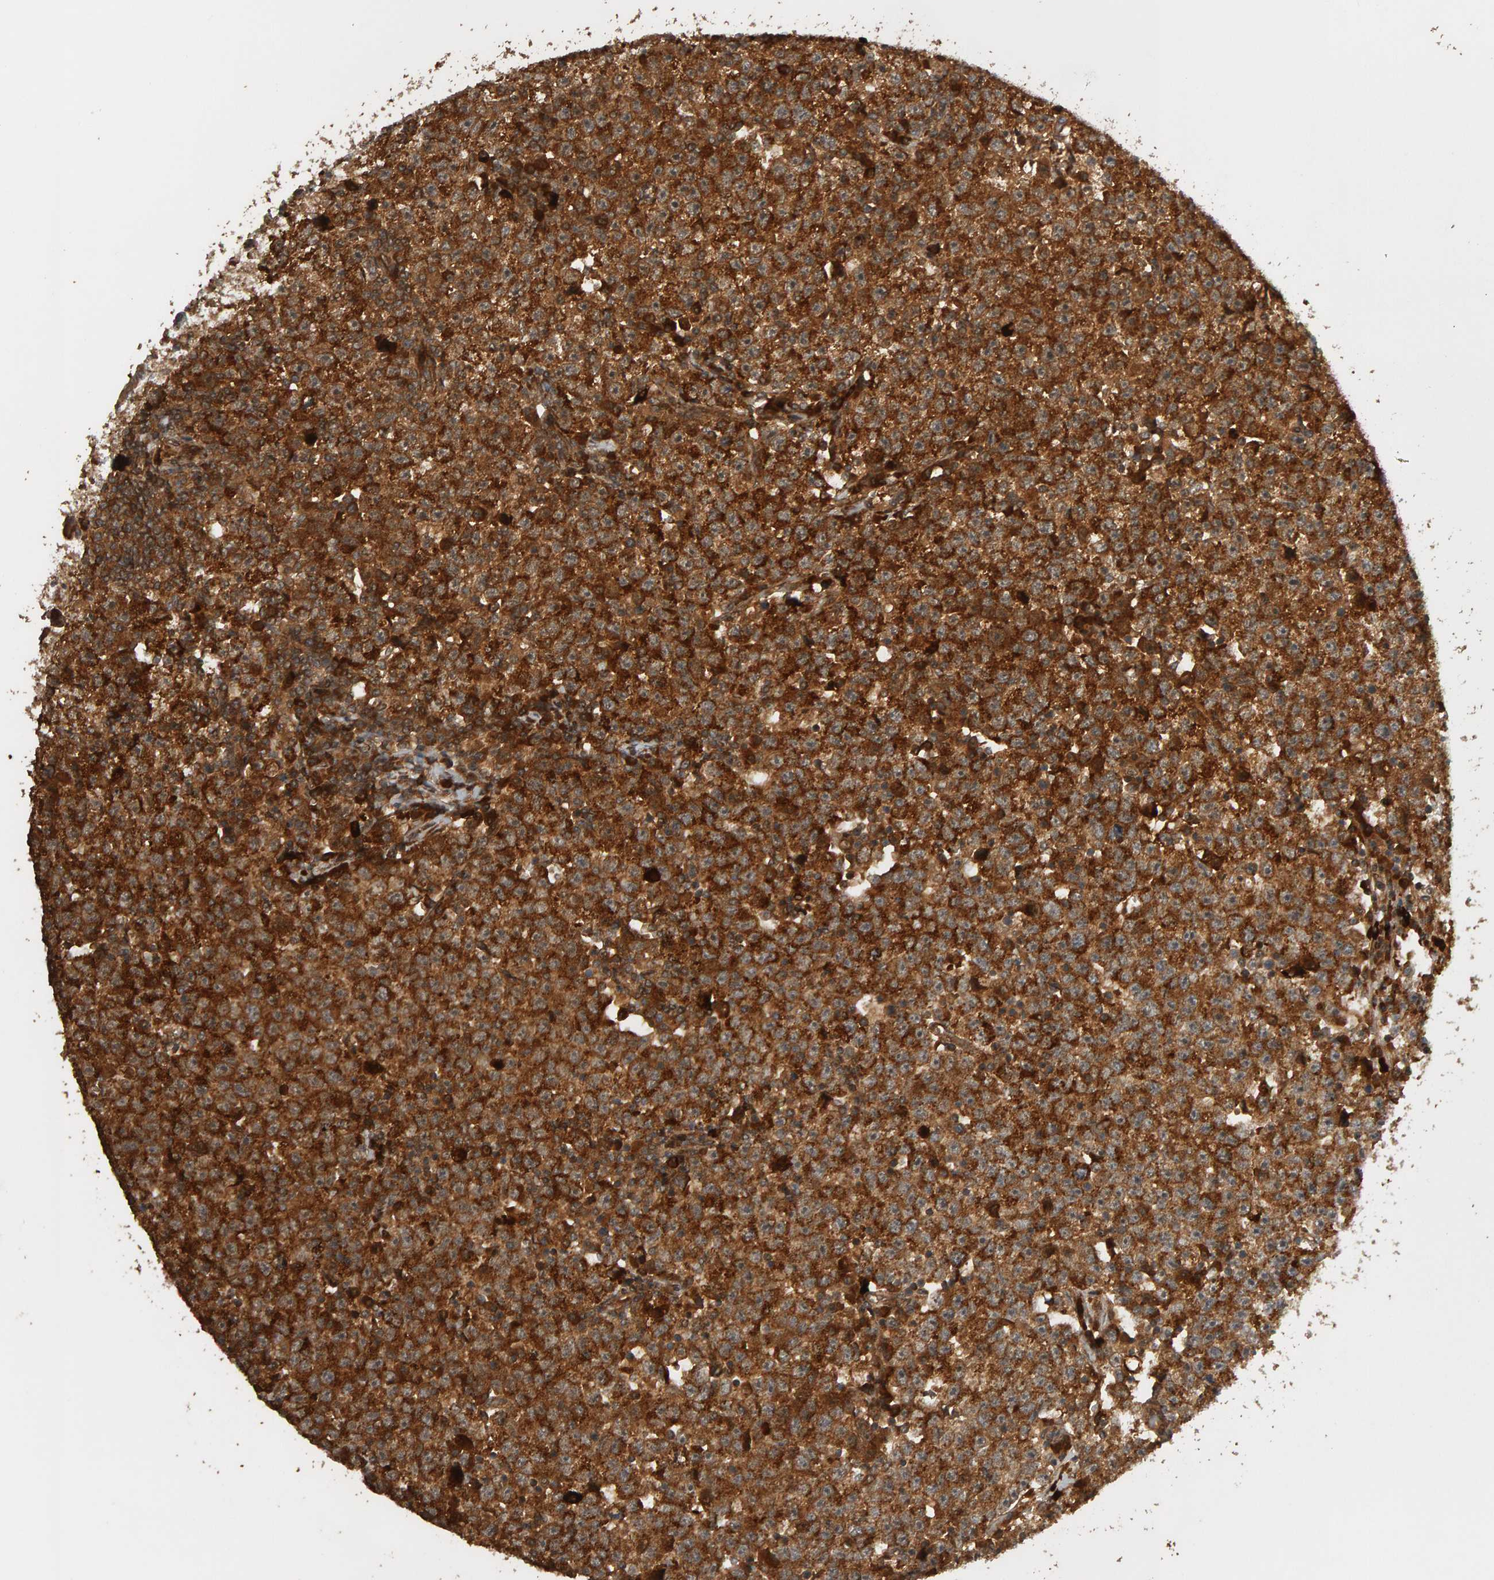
{"staining": {"intensity": "strong", "quantity": ">75%", "location": "cytoplasmic/membranous"}, "tissue": "testis cancer", "cell_type": "Tumor cells", "image_type": "cancer", "snomed": [{"axis": "morphology", "description": "Seminoma, NOS"}, {"axis": "topography", "description": "Testis"}], "caption": "Strong cytoplasmic/membranous staining for a protein is seen in approximately >75% of tumor cells of testis cancer using immunohistochemistry (IHC).", "gene": "ZFAND1", "patient": {"sex": "male", "age": 22}}